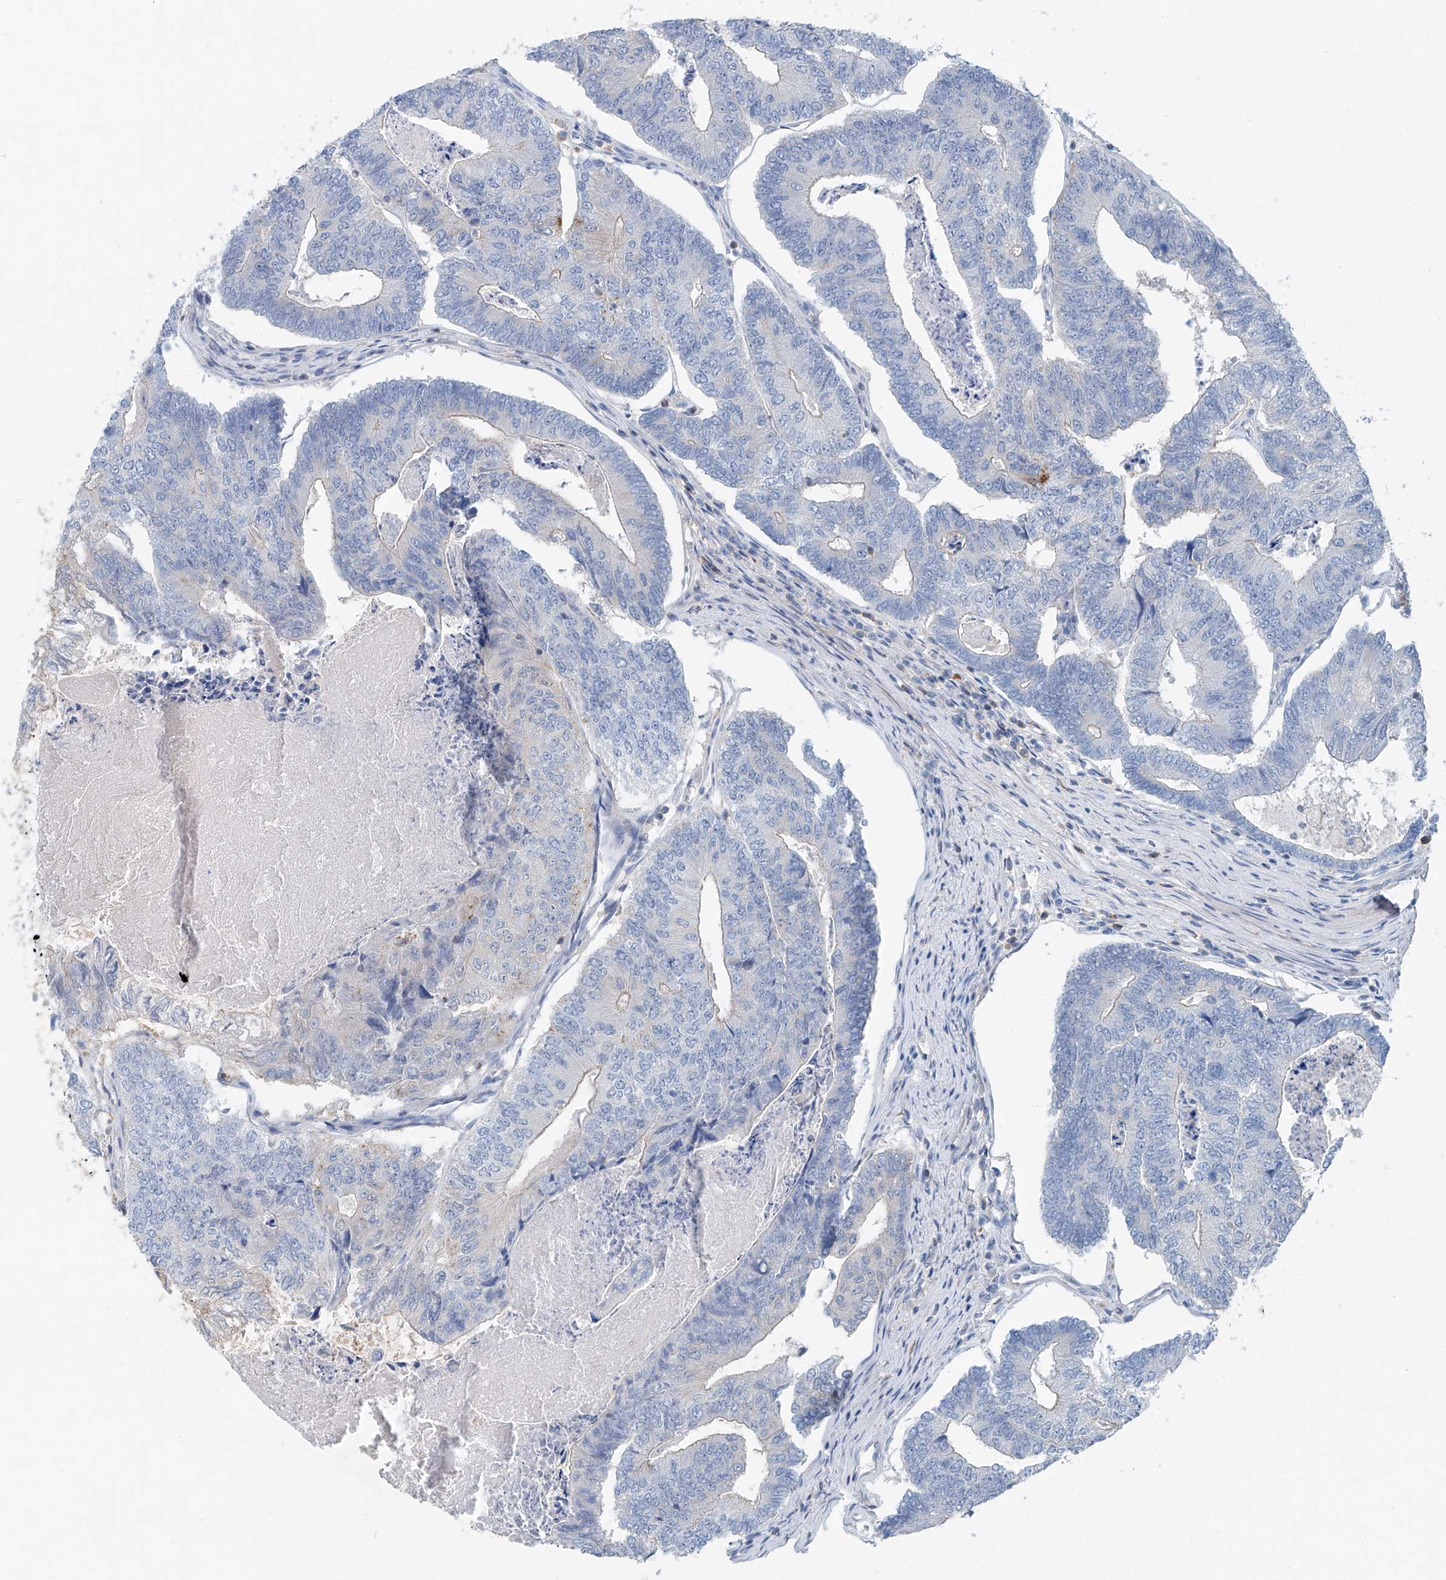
{"staining": {"intensity": "negative", "quantity": "none", "location": "none"}, "tissue": "colorectal cancer", "cell_type": "Tumor cells", "image_type": "cancer", "snomed": [{"axis": "morphology", "description": "Adenocarcinoma, NOS"}, {"axis": "topography", "description": "Colon"}], "caption": "Protein analysis of colorectal cancer displays no significant expression in tumor cells.", "gene": "ANKRD34A", "patient": {"sex": "female", "age": 67}}